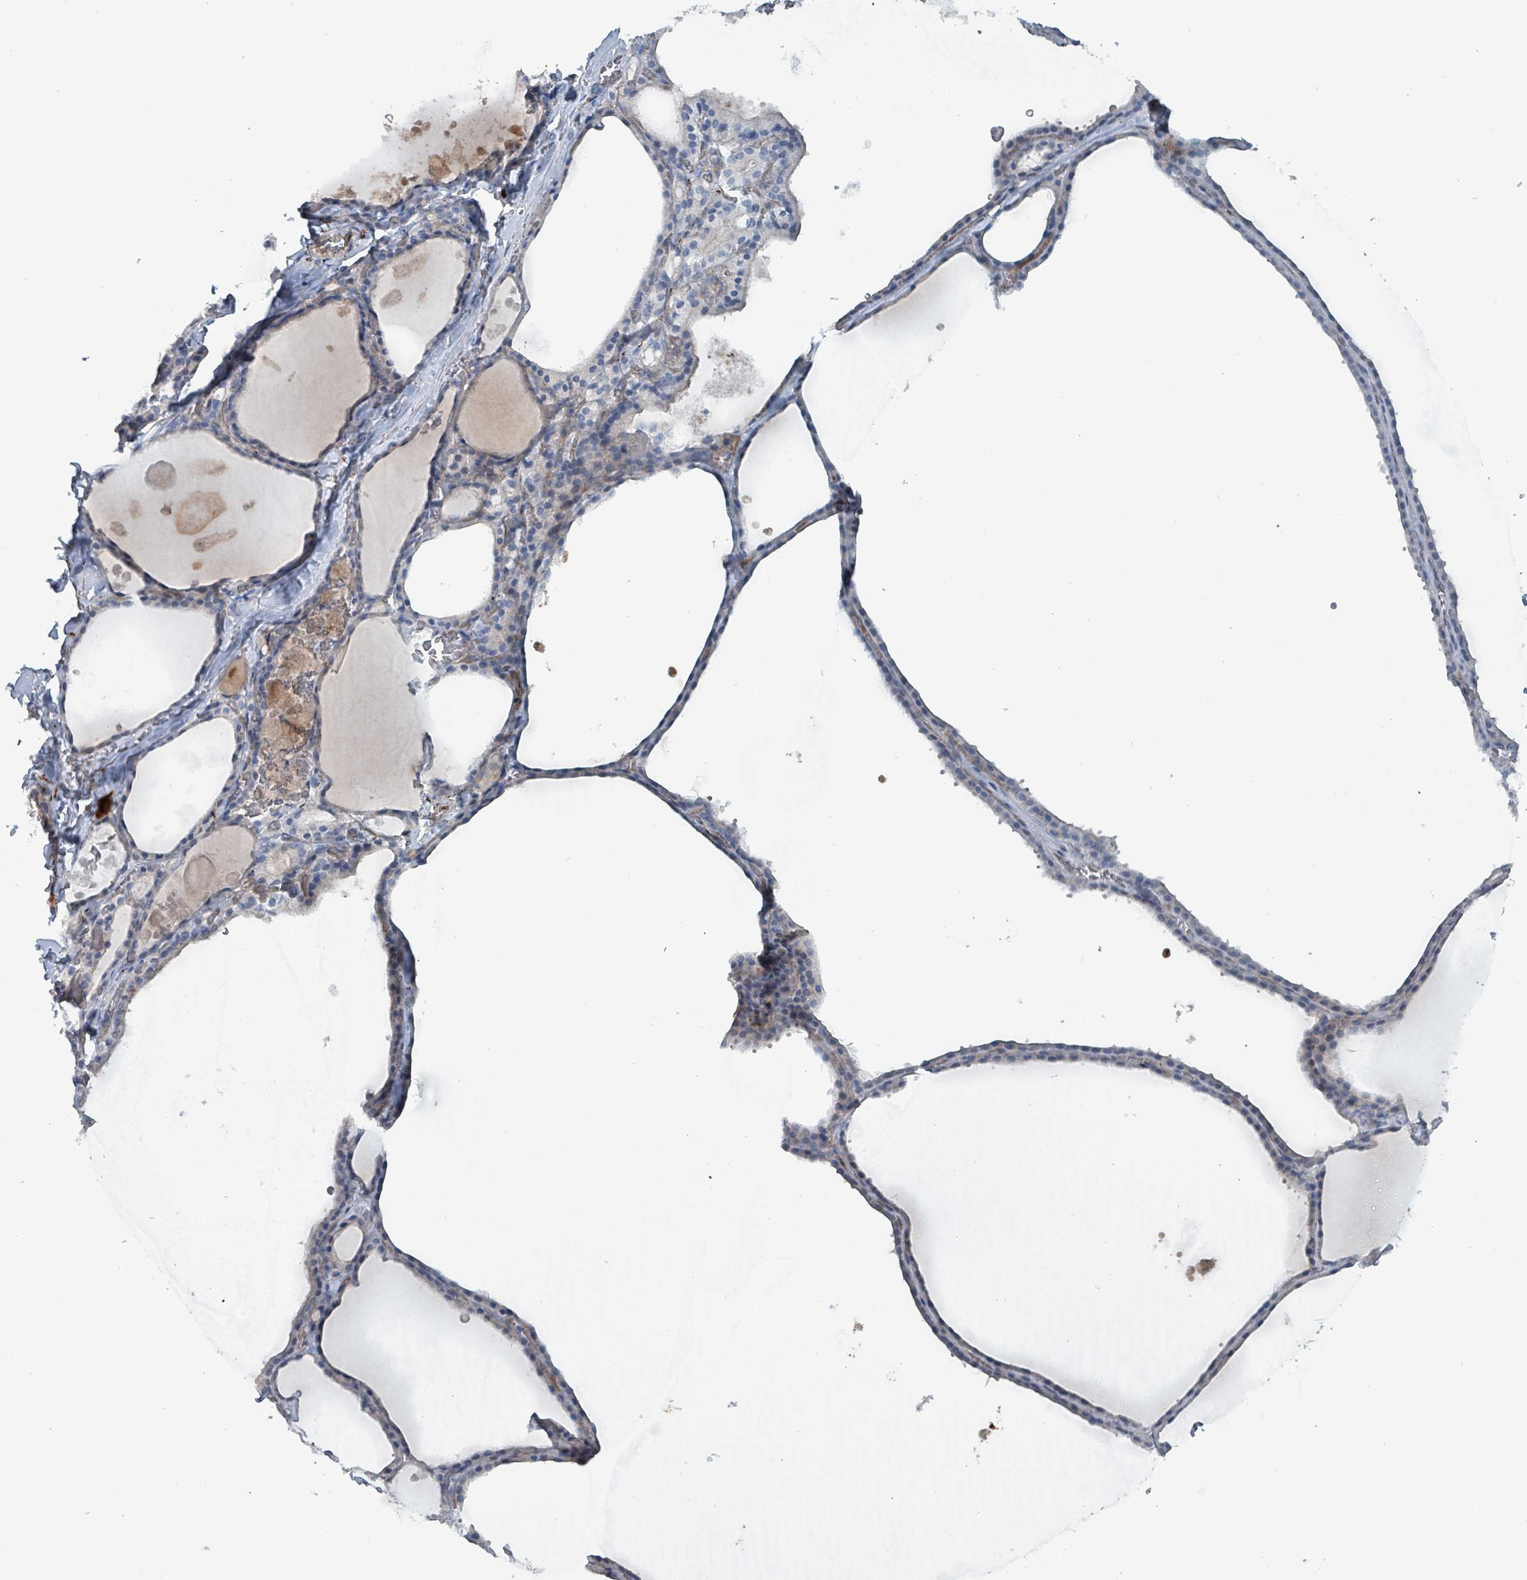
{"staining": {"intensity": "negative", "quantity": "none", "location": "none"}, "tissue": "thyroid gland", "cell_type": "Glandular cells", "image_type": "normal", "snomed": [{"axis": "morphology", "description": "Normal tissue, NOS"}, {"axis": "topography", "description": "Thyroid gland"}], "caption": "Thyroid gland stained for a protein using immunohistochemistry (IHC) displays no expression glandular cells.", "gene": "TAAR5", "patient": {"sex": "male", "age": 56}}